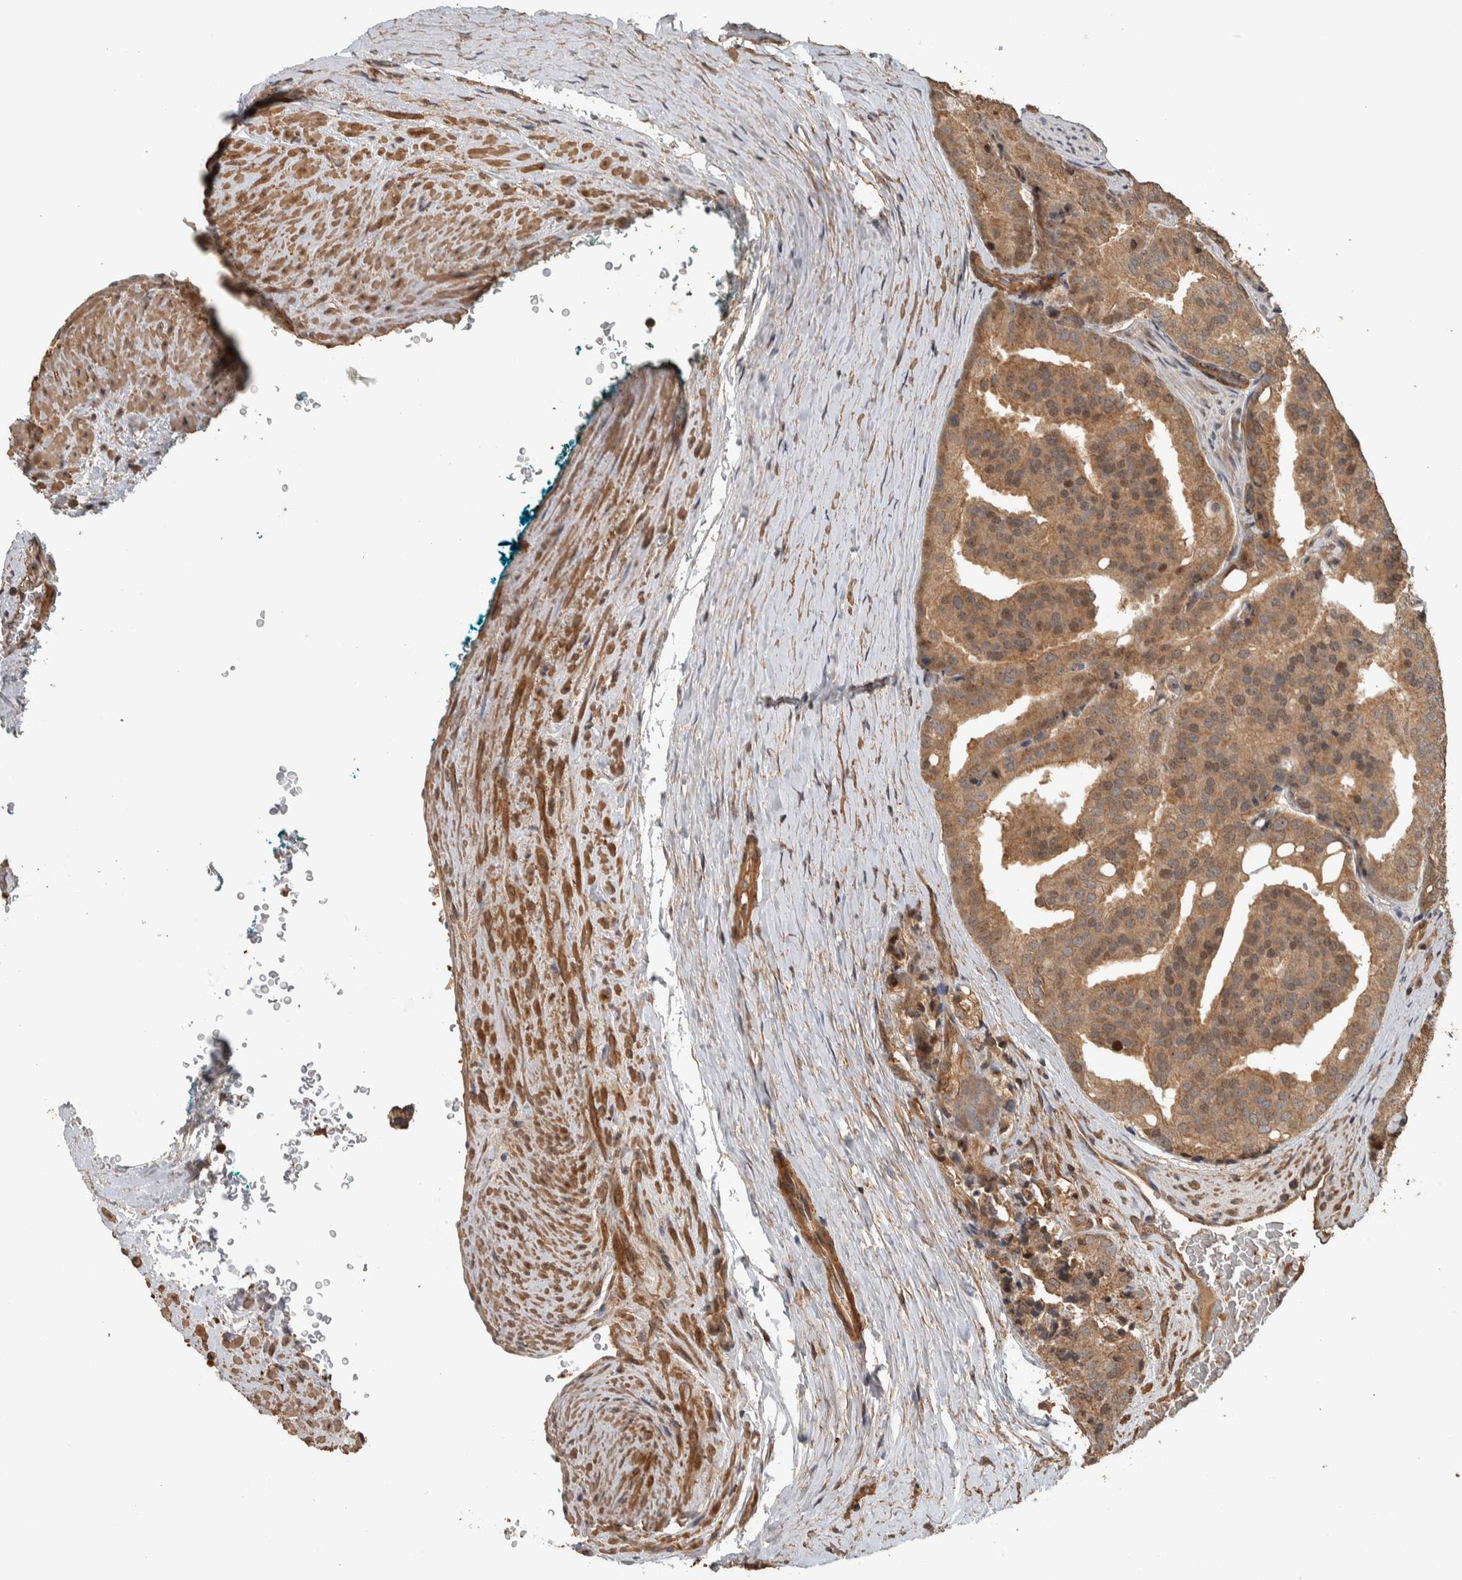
{"staining": {"intensity": "moderate", "quantity": ">75%", "location": "cytoplasmic/membranous,nuclear"}, "tissue": "prostate cancer", "cell_type": "Tumor cells", "image_type": "cancer", "snomed": [{"axis": "morphology", "description": "Adenocarcinoma, High grade"}, {"axis": "topography", "description": "Prostate"}], "caption": "This is an image of IHC staining of prostate high-grade adenocarcinoma, which shows moderate expression in the cytoplasmic/membranous and nuclear of tumor cells.", "gene": "SPHK1", "patient": {"sex": "male", "age": 50}}